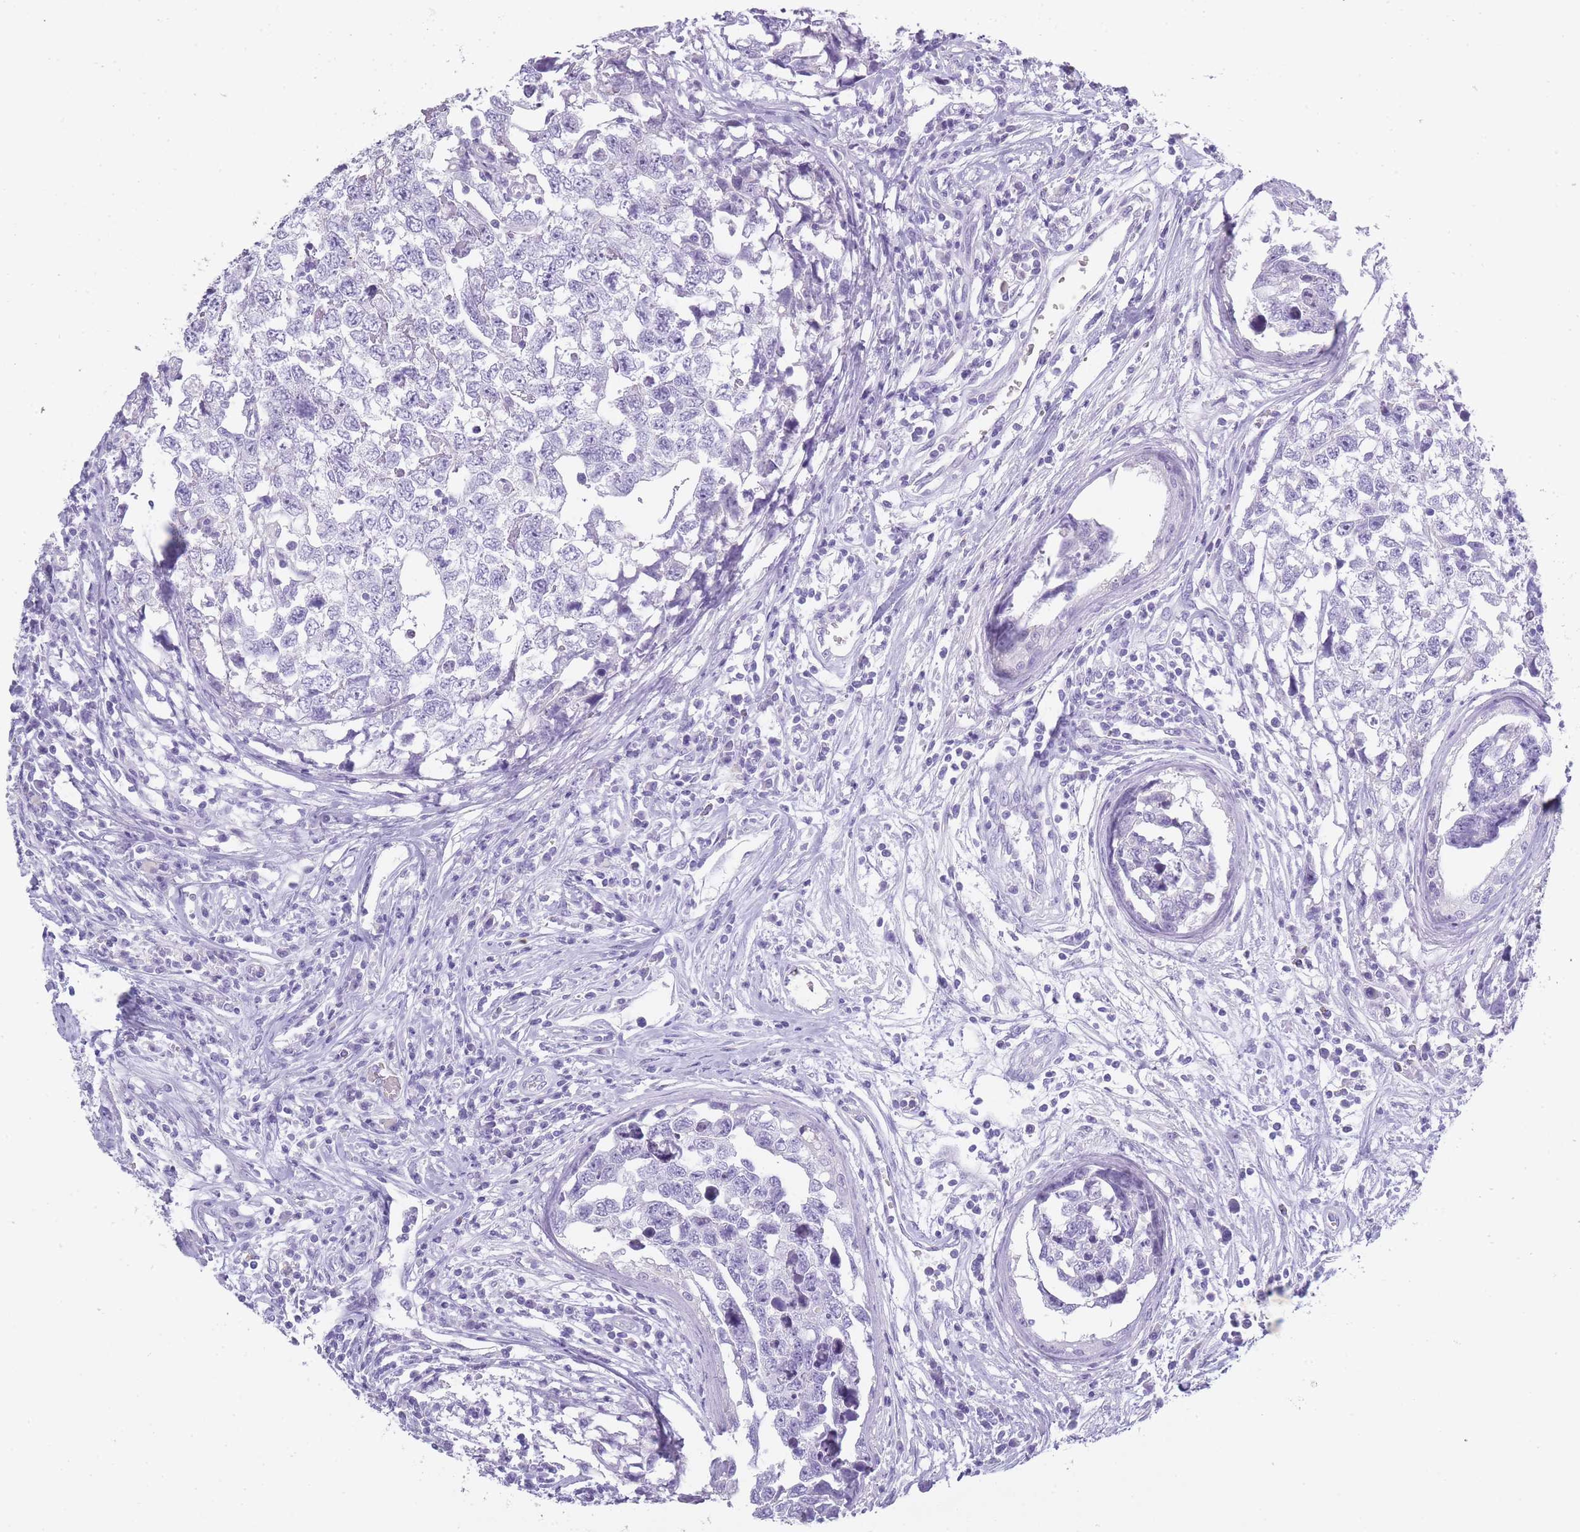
{"staining": {"intensity": "negative", "quantity": "none", "location": "none"}, "tissue": "testis cancer", "cell_type": "Tumor cells", "image_type": "cancer", "snomed": [{"axis": "morphology", "description": "Carcinoma, Embryonal, NOS"}, {"axis": "topography", "description": "Testis"}], "caption": "Immunohistochemistry of embryonal carcinoma (testis) displays no staining in tumor cells.", "gene": "TCP11", "patient": {"sex": "male", "age": 22}}